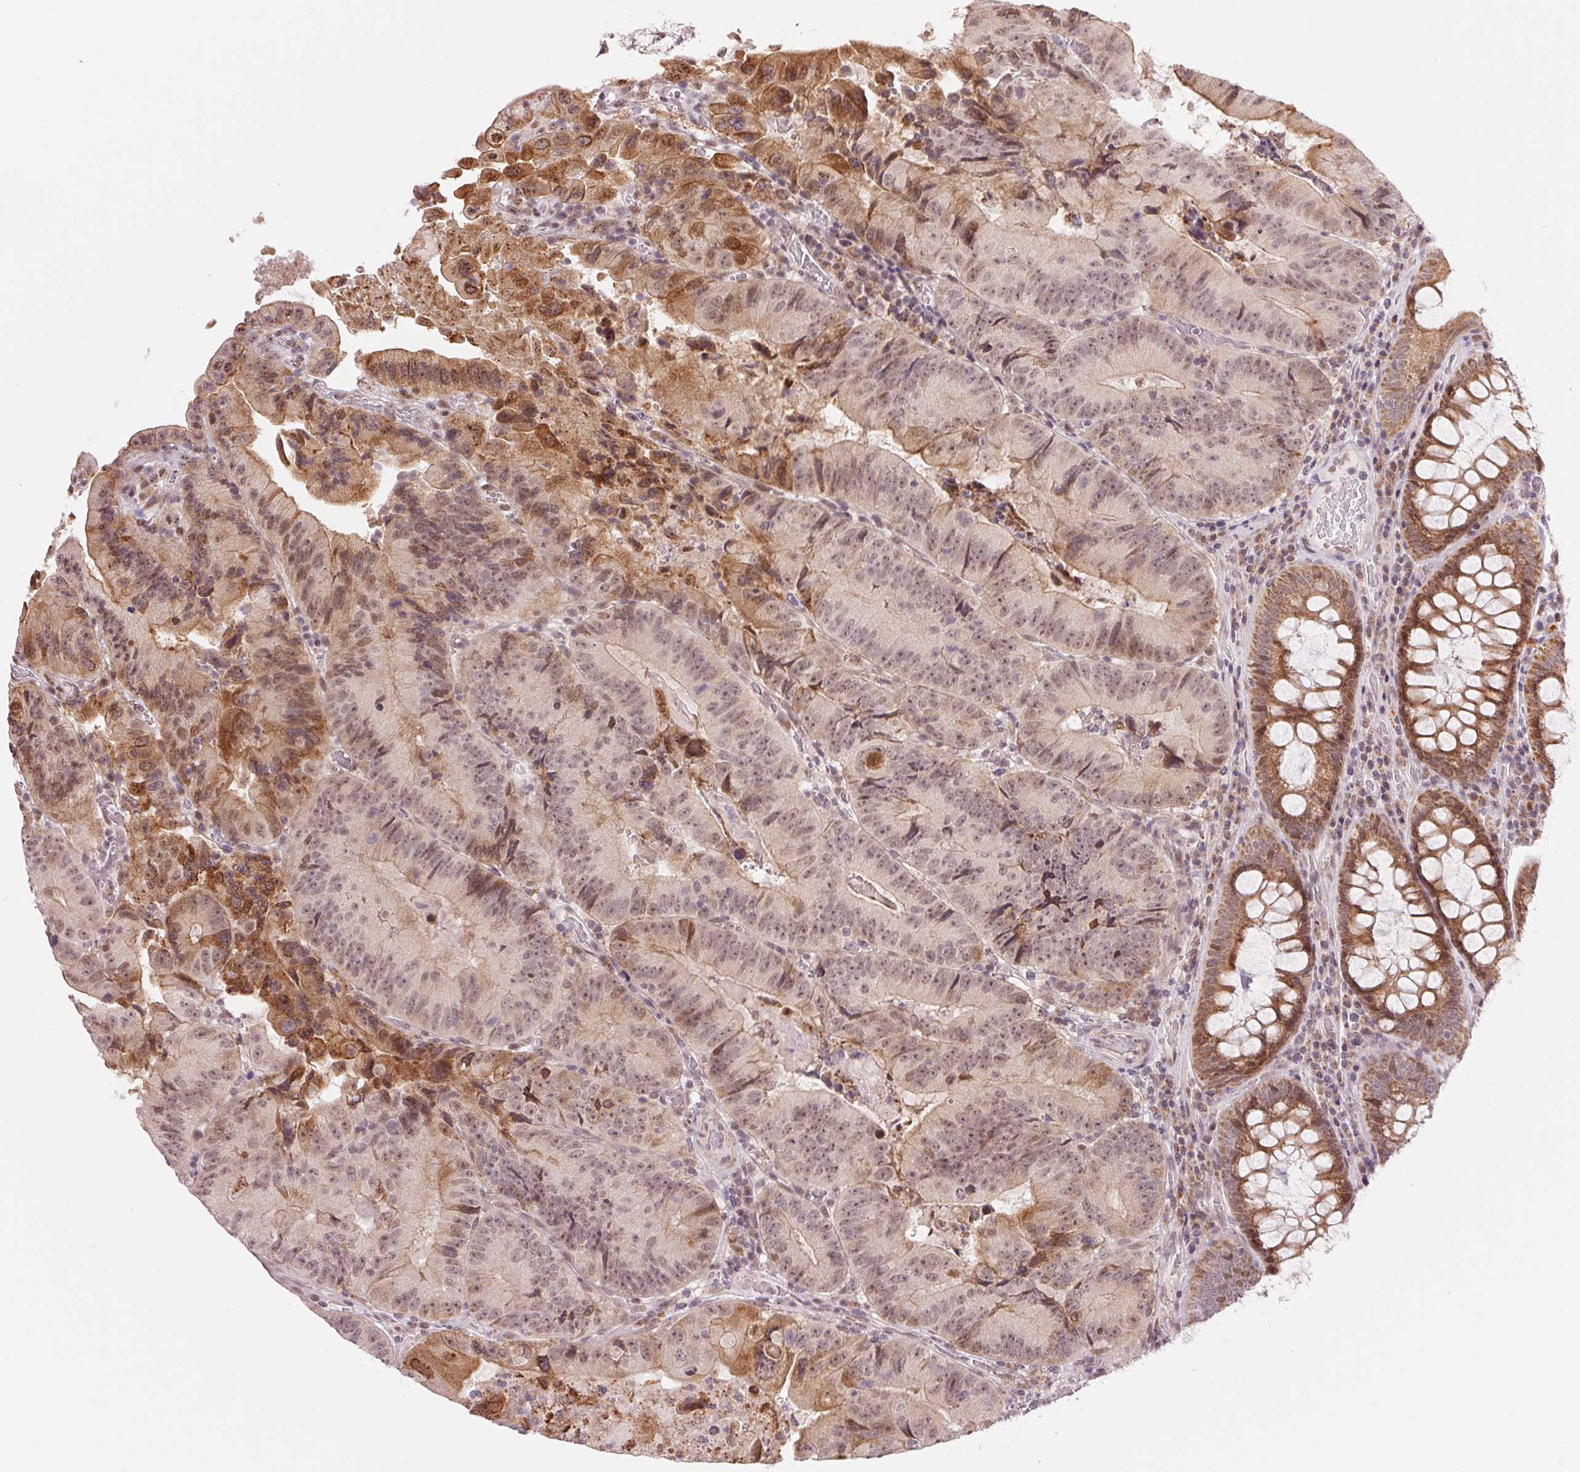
{"staining": {"intensity": "moderate", "quantity": "<25%", "location": "cytoplasmic/membranous"}, "tissue": "colorectal cancer", "cell_type": "Tumor cells", "image_type": "cancer", "snomed": [{"axis": "morphology", "description": "Adenocarcinoma, NOS"}, {"axis": "topography", "description": "Colon"}], "caption": "Human colorectal cancer (adenocarcinoma) stained for a protein (brown) reveals moderate cytoplasmic/membranous positive positivity in approximately <25% of tumor cells.", "gene": "ARHGAP32", "patient": {"sex": "female", "age": 86}}